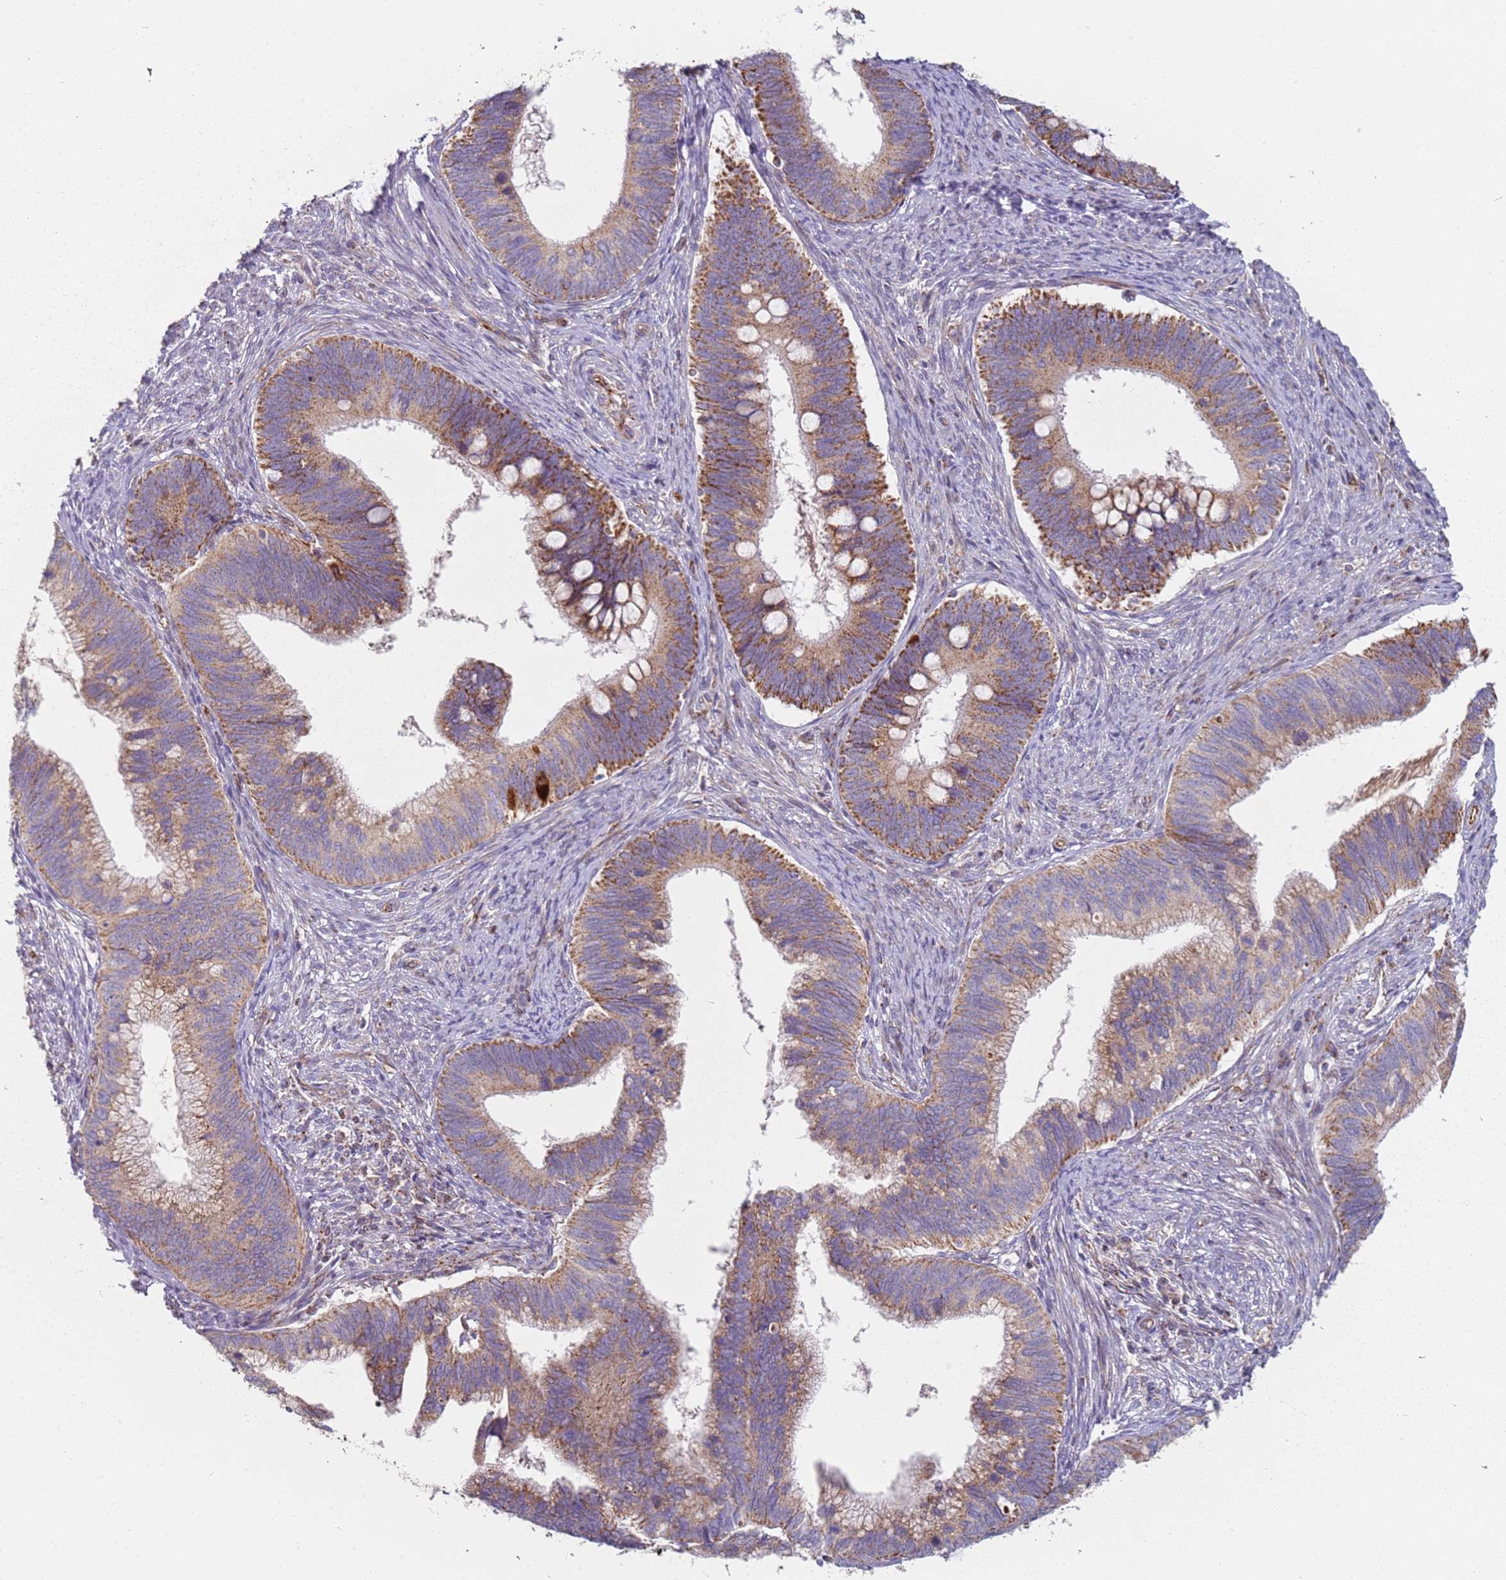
{"staining": {"intensity": "moderate", "quantity": ">75%", "location": "cytoplasmic/membranous"}, "tissue": "cervical cancer", "cell_type": "Tumor cells", "image_type": "cancer", "snomed": [{"axis": "morphology", "description": "Adenocarcinoma, NOS"}, {"axis": "topography", "description": "Cervix"}], "caption": "This is an image of IHC staining of cervical cancer, which shows moderate positivity in the cytoplasmic/membranous of tumor cells.", "gene": "ALS2", "patient": {"sex": "female", "age": 42}}